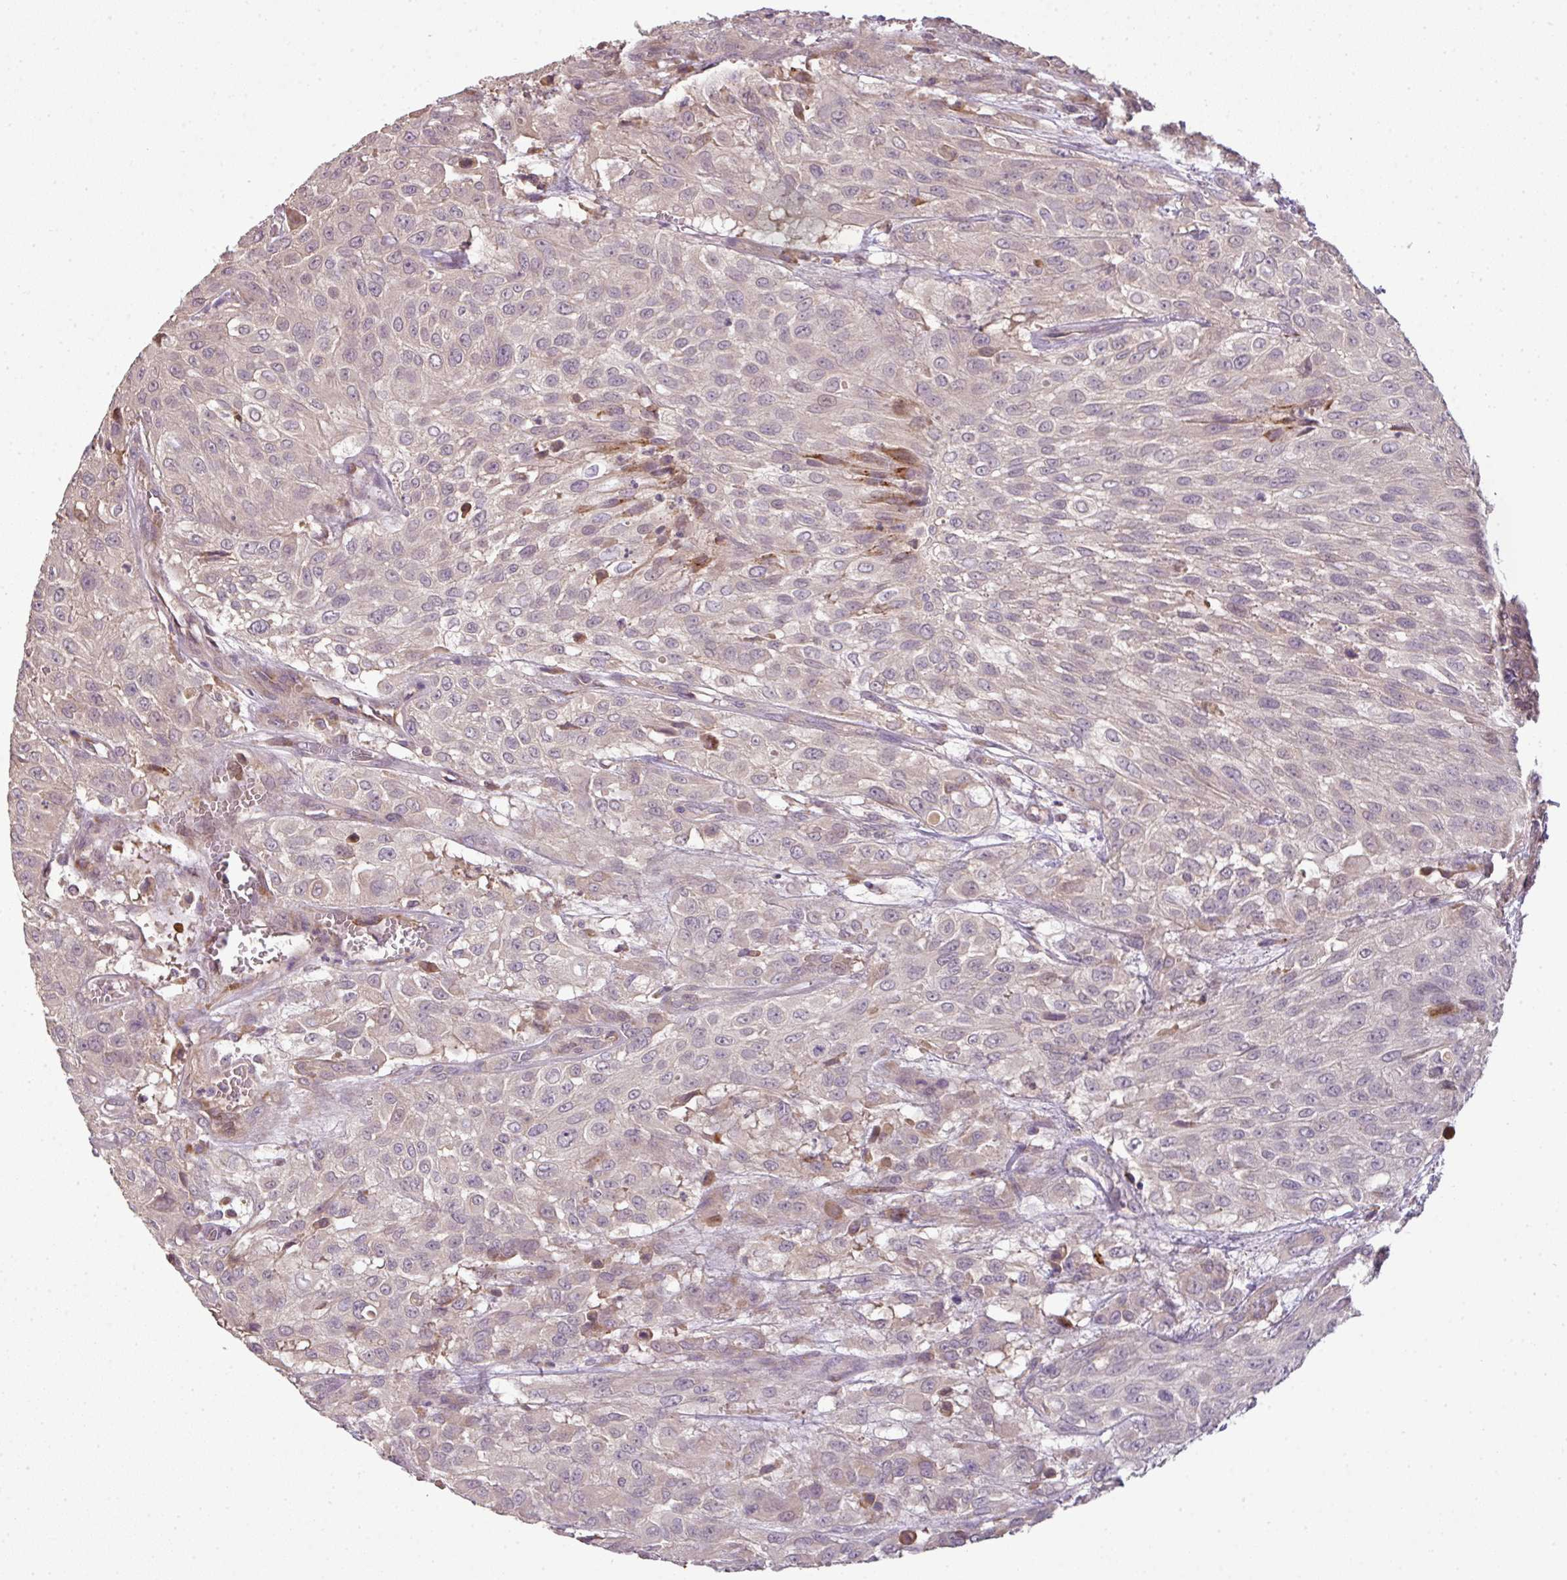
{"staining": {"intensity": "moderate", "quantity": "<25%", "location": "cytoplasmic/membranous"}, "tissue": "urothelial cancer", "cell_type": "Tumor cells", "image_type": "cancer", "snomed": [{"axis": "morphology", "description": "Urothelial carcinoma, High grade"}, {"axis": "topography", "description": "Urinary bladder"}], "caption": "Urothelial cancer was stained to show a protein in brown. There is low levels of moderate cytoplasmic/membranous expression in approximately <25% of tumor cells. The protein is stained brown, and the nuclei are stained in blue (DAB IHC with brightfield microscopy, high magnification).", "gene": "SPCS3", "patient": {"sex": "male", "age": 57}}